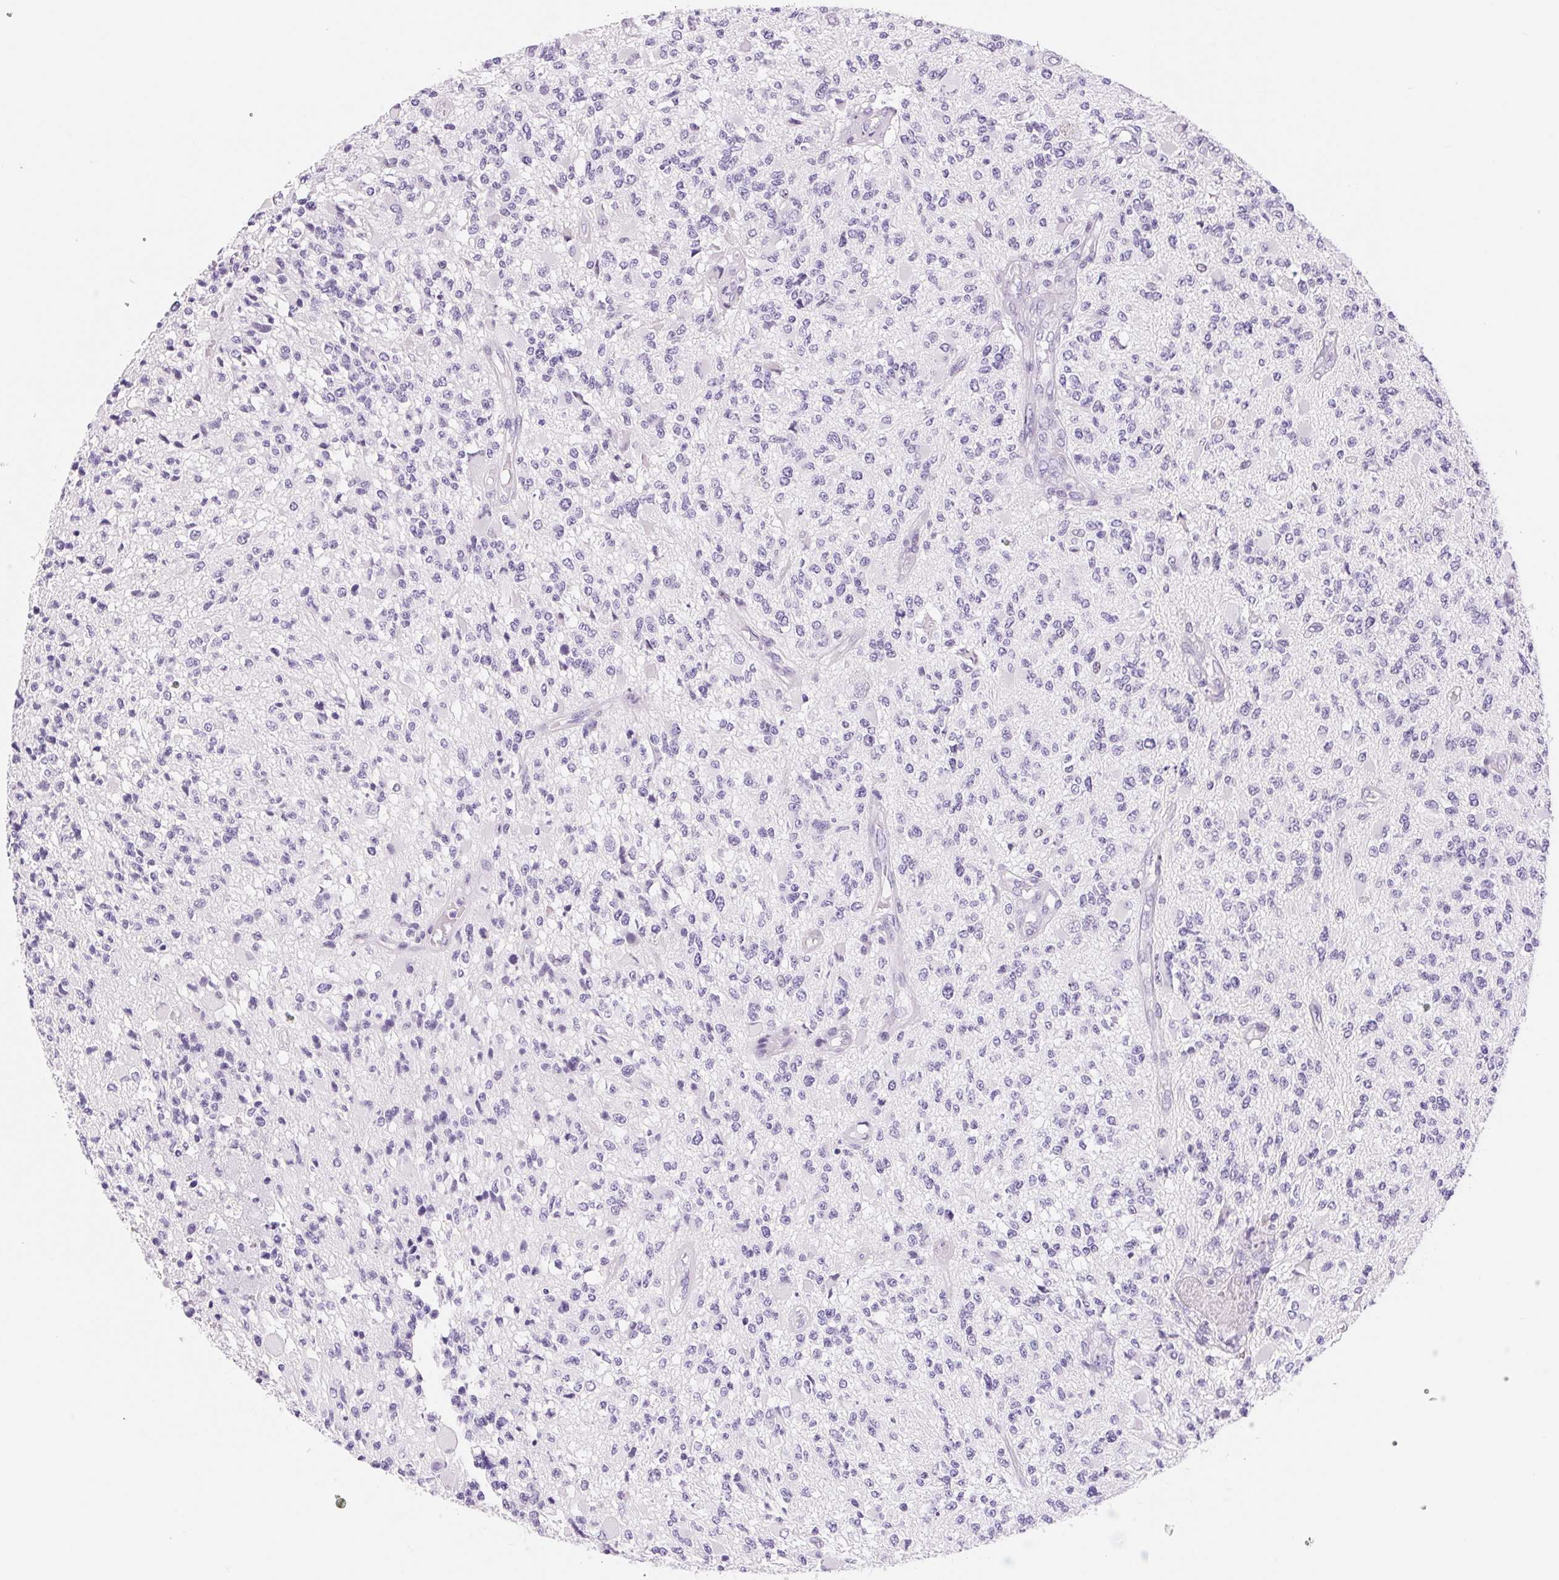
{"staining": {"intensity": "negative", "quantity": "none", "location": "none"}, "tissue": "glioma", "cell_type": "Tumor cells", "image_type": "cancer", "snomed": [{"axis": "morphology", "description": "Glioma, malignant, High grade"}, {"axis": "topography", "description": "Brain"}], "caption": "Protein analysis of glioma shows no significant staining in tumor cells.", "gene": "ASGR2", "patient": {"sex": "female", "age": 63}}